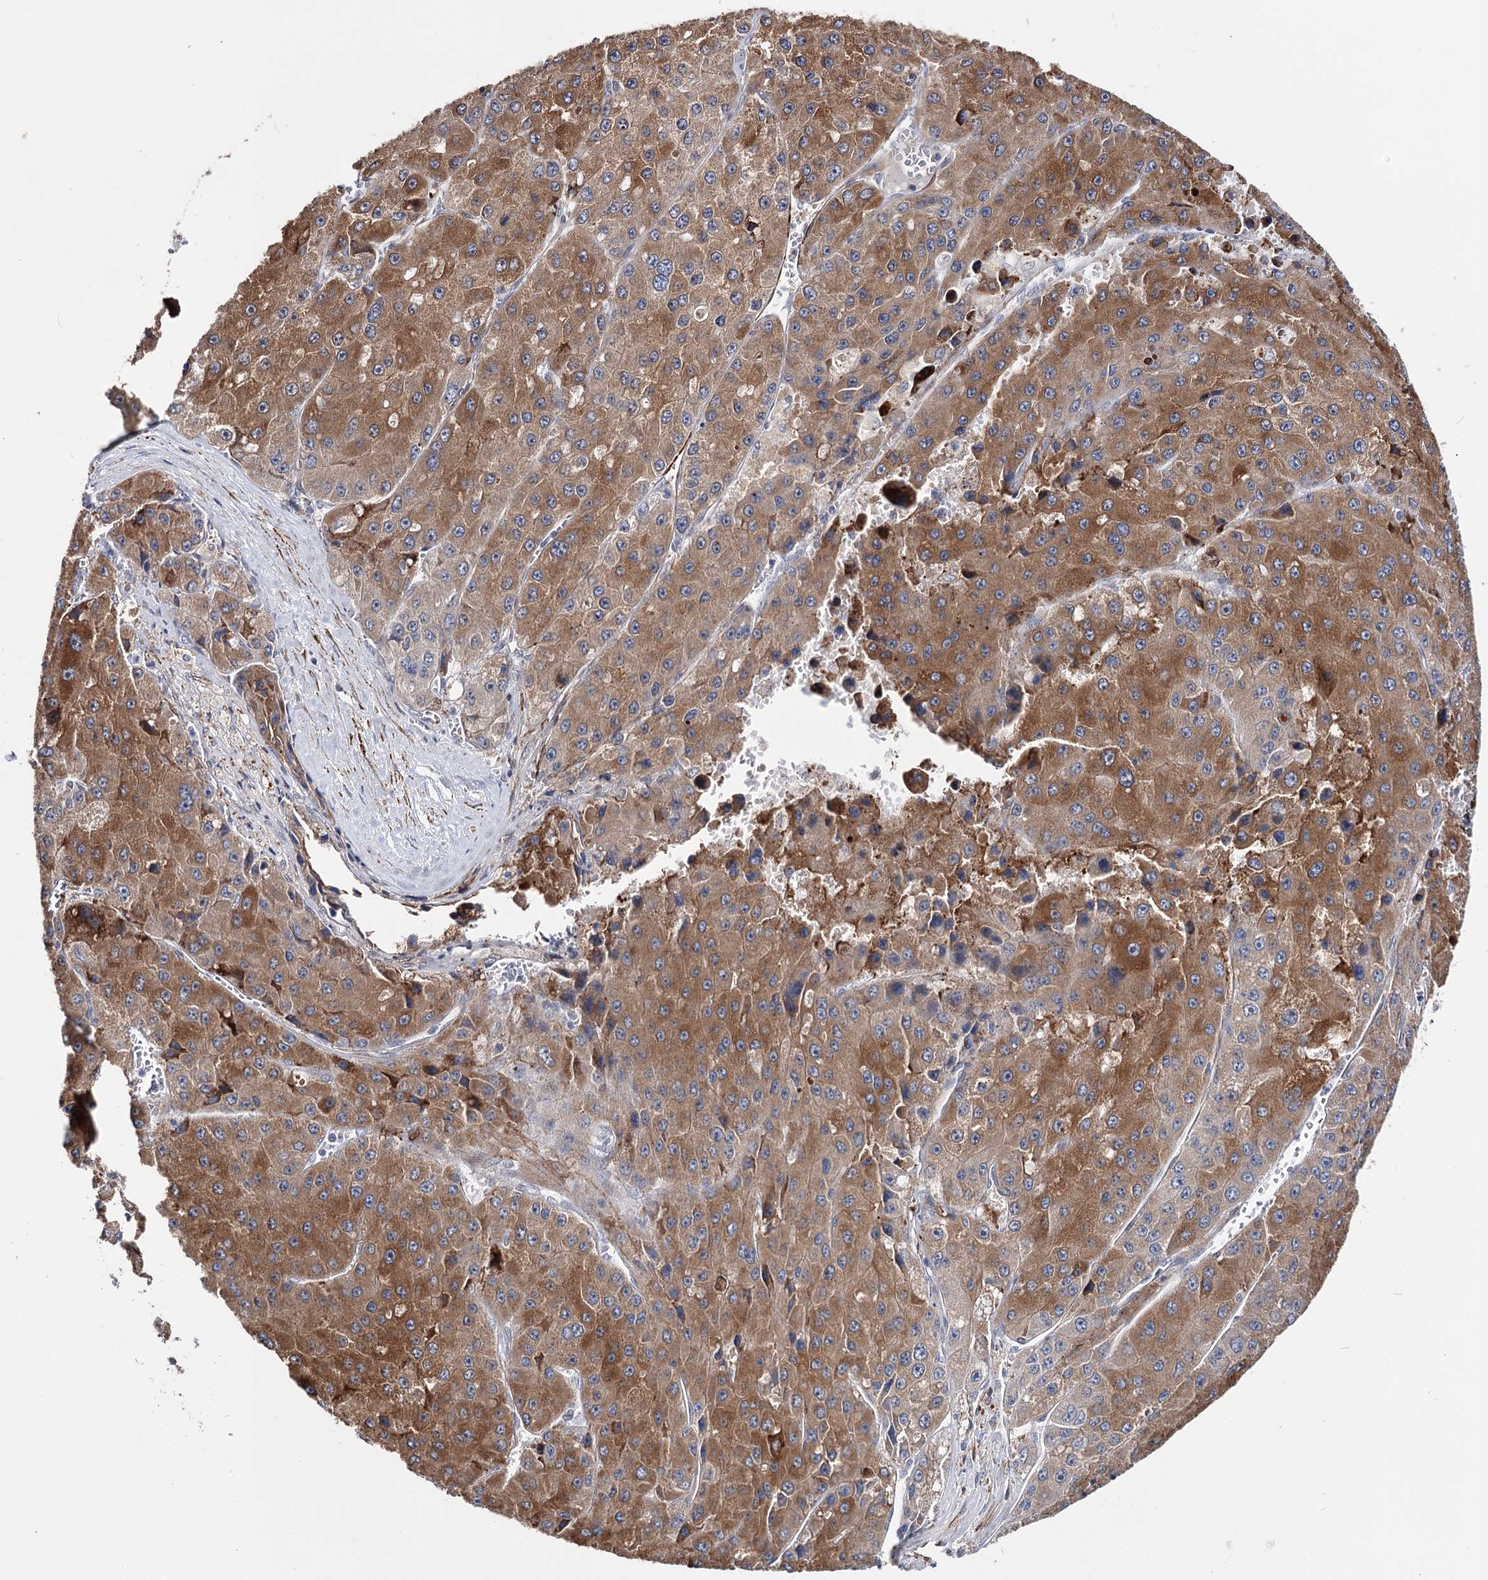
{"staining": {"intensity": "moderate", "quantity": ">75%", "location": "cytoplasmic/membranous"}, "tissue": "liver cancer", "cell_type": "Tumor cells", "image_type": "cancer", "snomed": [{"axis": "morphology", "description": "Carcinoma, Hepatocellular, NOS"}, {"axis": "topography", "description": "Liver"}], "caption": "An image of human hepatocellular carcinoma (liver) stained for a protein reveals moderate cytoplasmic/membranous brown staining in tumor cells.", "gene": "CFAP46", "patient": {"sex": "female", "age": 73}}